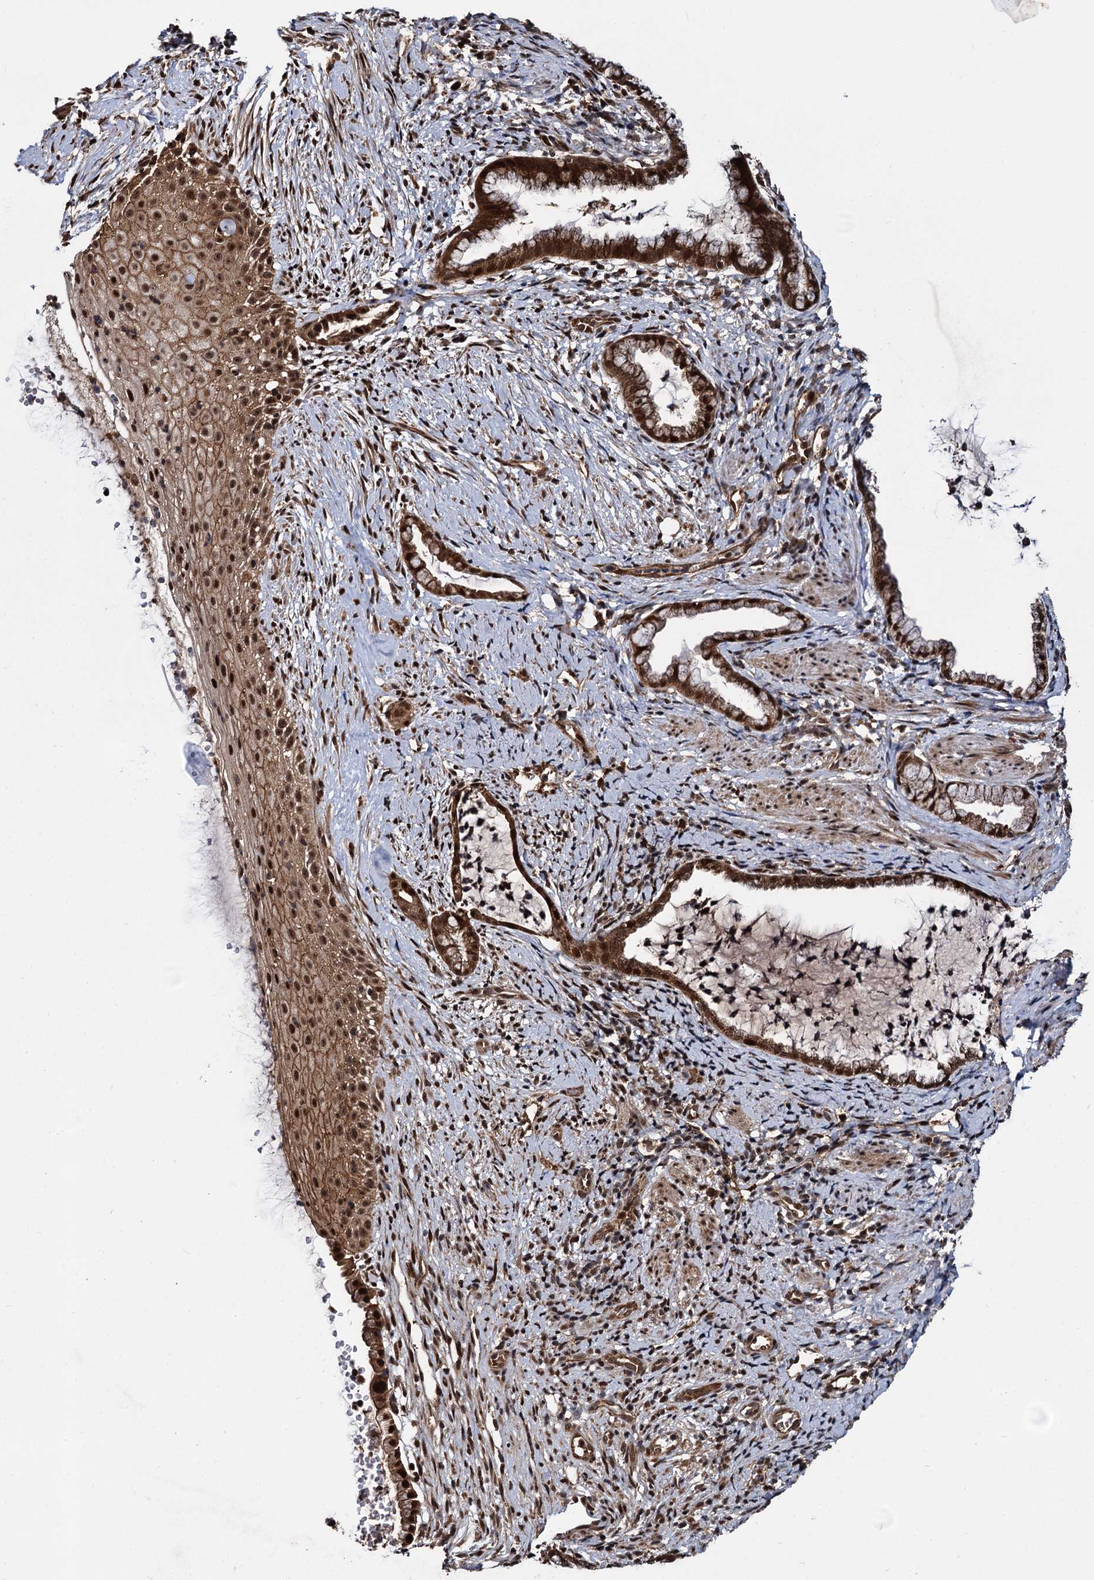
{"staining": {"intensity": "moderate", "quantity": ">75%", "location": "cytoplasmic/membranous,nuclear"}, "tissue": "cervix", "cell_type": "Glandular cells", "image_type": "normal", "snomed": [{"axis": "morphology", "description": "Normal tissue, NOS"}, {"axis": "topography", "description": "Cervix"}], "caption": "The photomicrograph displays staining of unremarkable cervix, revealing moderate cytoplasmic/membranous,nuclear protein positivity (brown color) within glandular cells. (IHC, brightfield microscopy, high magnification).", "gene": "CEP192", "patient": {"sex": "female", "age": 36}}